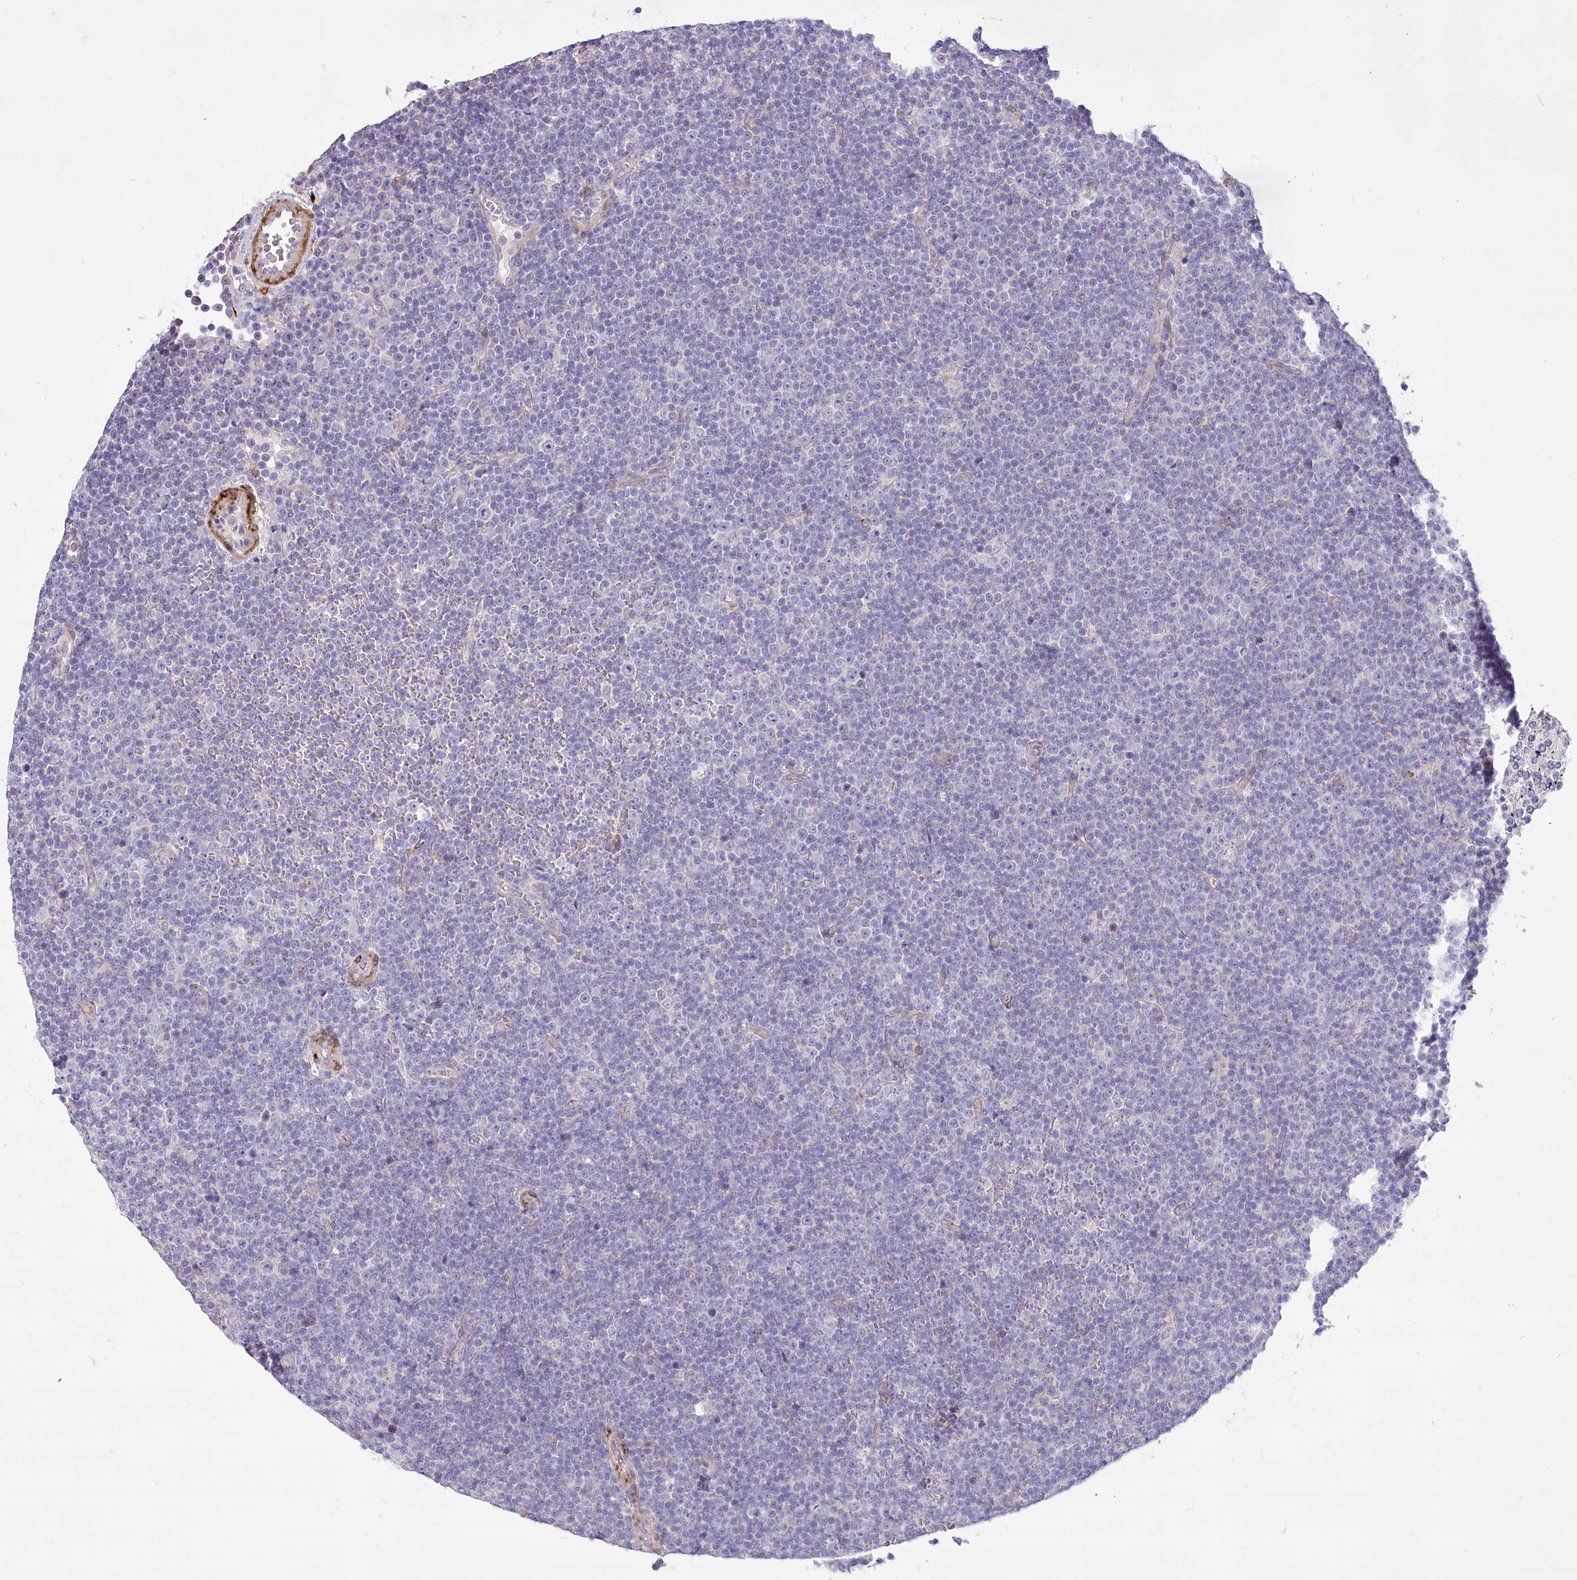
{"staining": {"intensity": "negative", "quantity": "none", "location": "none"}, "tissue": "lymphoma", "cell_type": "Tumor cells", "image_type": "cancer", "snomed": [{"axis": "morphology", "description": "Malignant lymphoma, non-Hodgkin's type, Low grade"}, {"axis": "topography", "description": "Lymph node"}], "caption": "High power microscopy micrograph of an IHC photomicrograph of lymphoma, revealing no significant staining in tumor cells.", "gene": "ANGPTL3", "patient": {"sex": "female", "age": 67}}